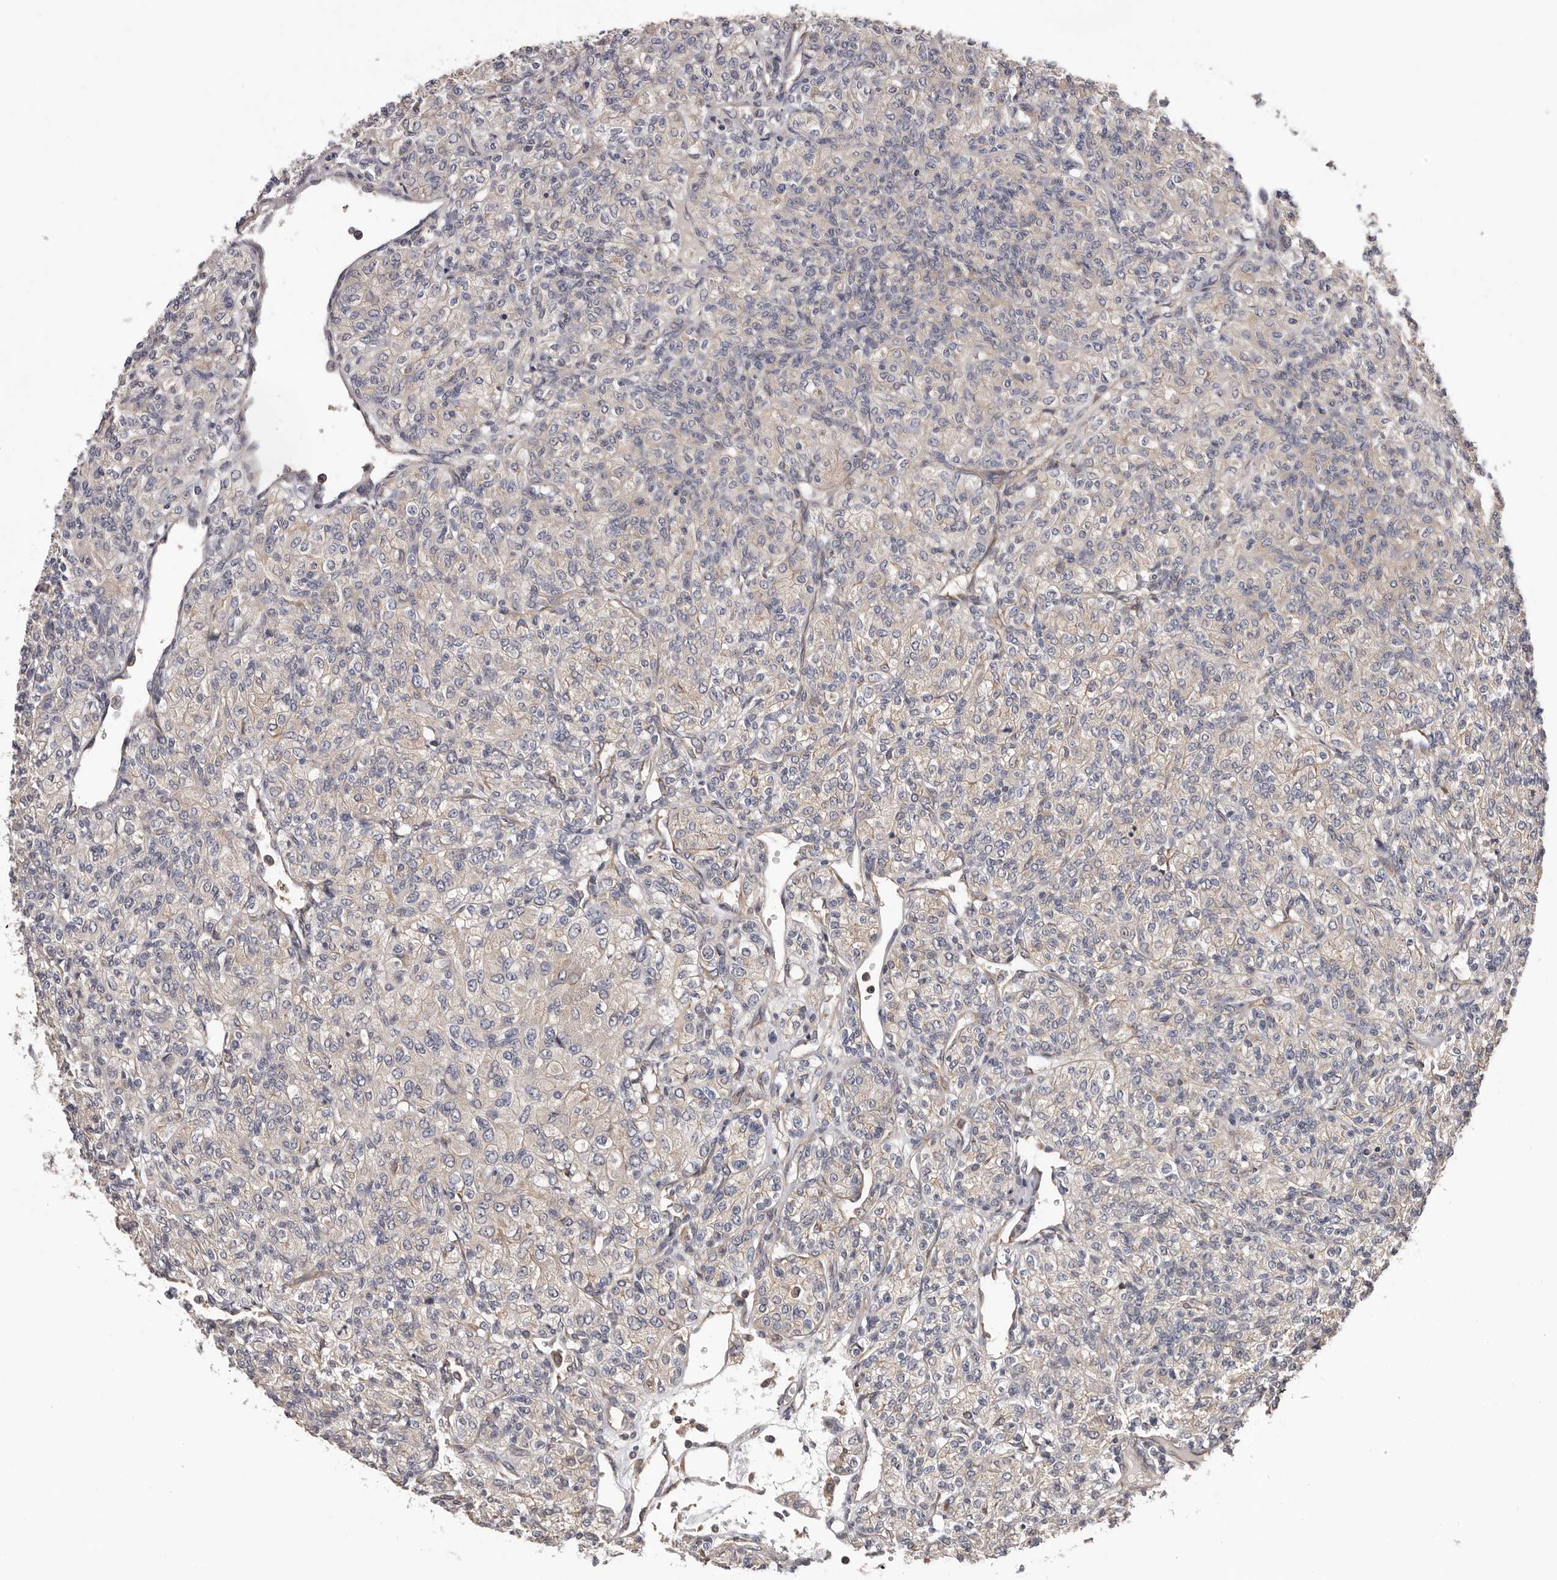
{"staining": {"intensity": "negative", "quantity": "none", "location": "none"}, "tissue": "renal cancer", "cell_type": "Tumor cells", "image_type": "cancer", "snomed": [{"axis": "morphology", "description": "Adenocarcinoma, NOS"}, {"axis": "topography", "description": "Kidney"}], "caption": "DAB (3,3'-diaminobenzidine) immunohistochemical staining of human renal adenocarcinoma reveals no significant staining in tumor cells.", "gene": "VPS37A", "patient": {"sex": "male", "age": 77}}